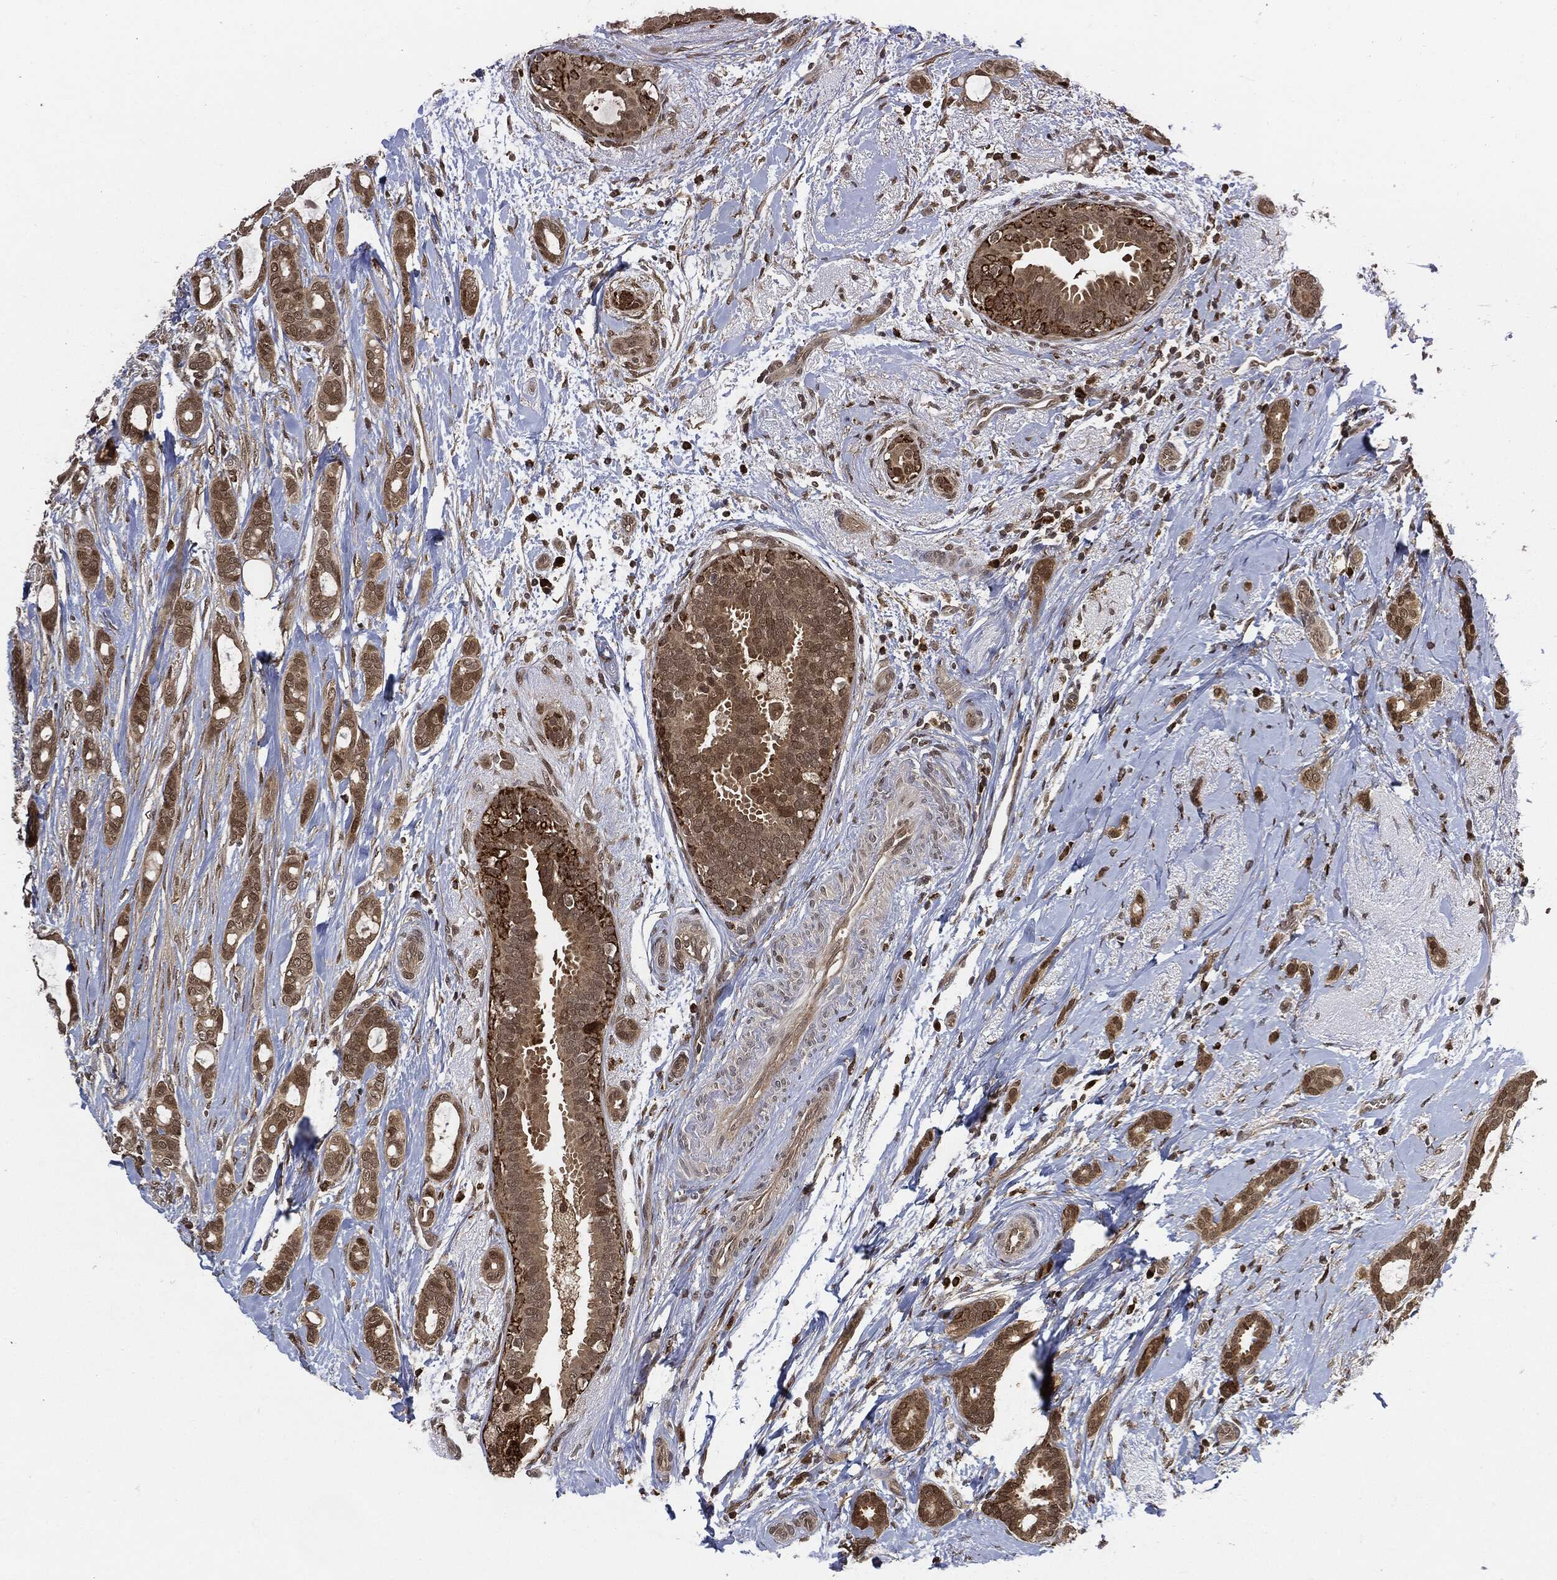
{"staining": {"intensity": "moderate", "quantity": ">75%", "location": "cytoplasmic/membranous"}, "tissue": "breast cancer", "cell_type": "Tumor cells", "image_type": "cancer", "snomed": [{"axis": "morphology", "description": "Duct carcinoma"}, {"axis": "topography", "description": "Breast"}], "caption": "A brown stain shows moderate cytoplasmic/membranous positivity of a protein in human breast intraductal carcinoma tumor cells.", "gene": "CUTA", "patient": {"sex": "female", "age": 51}}